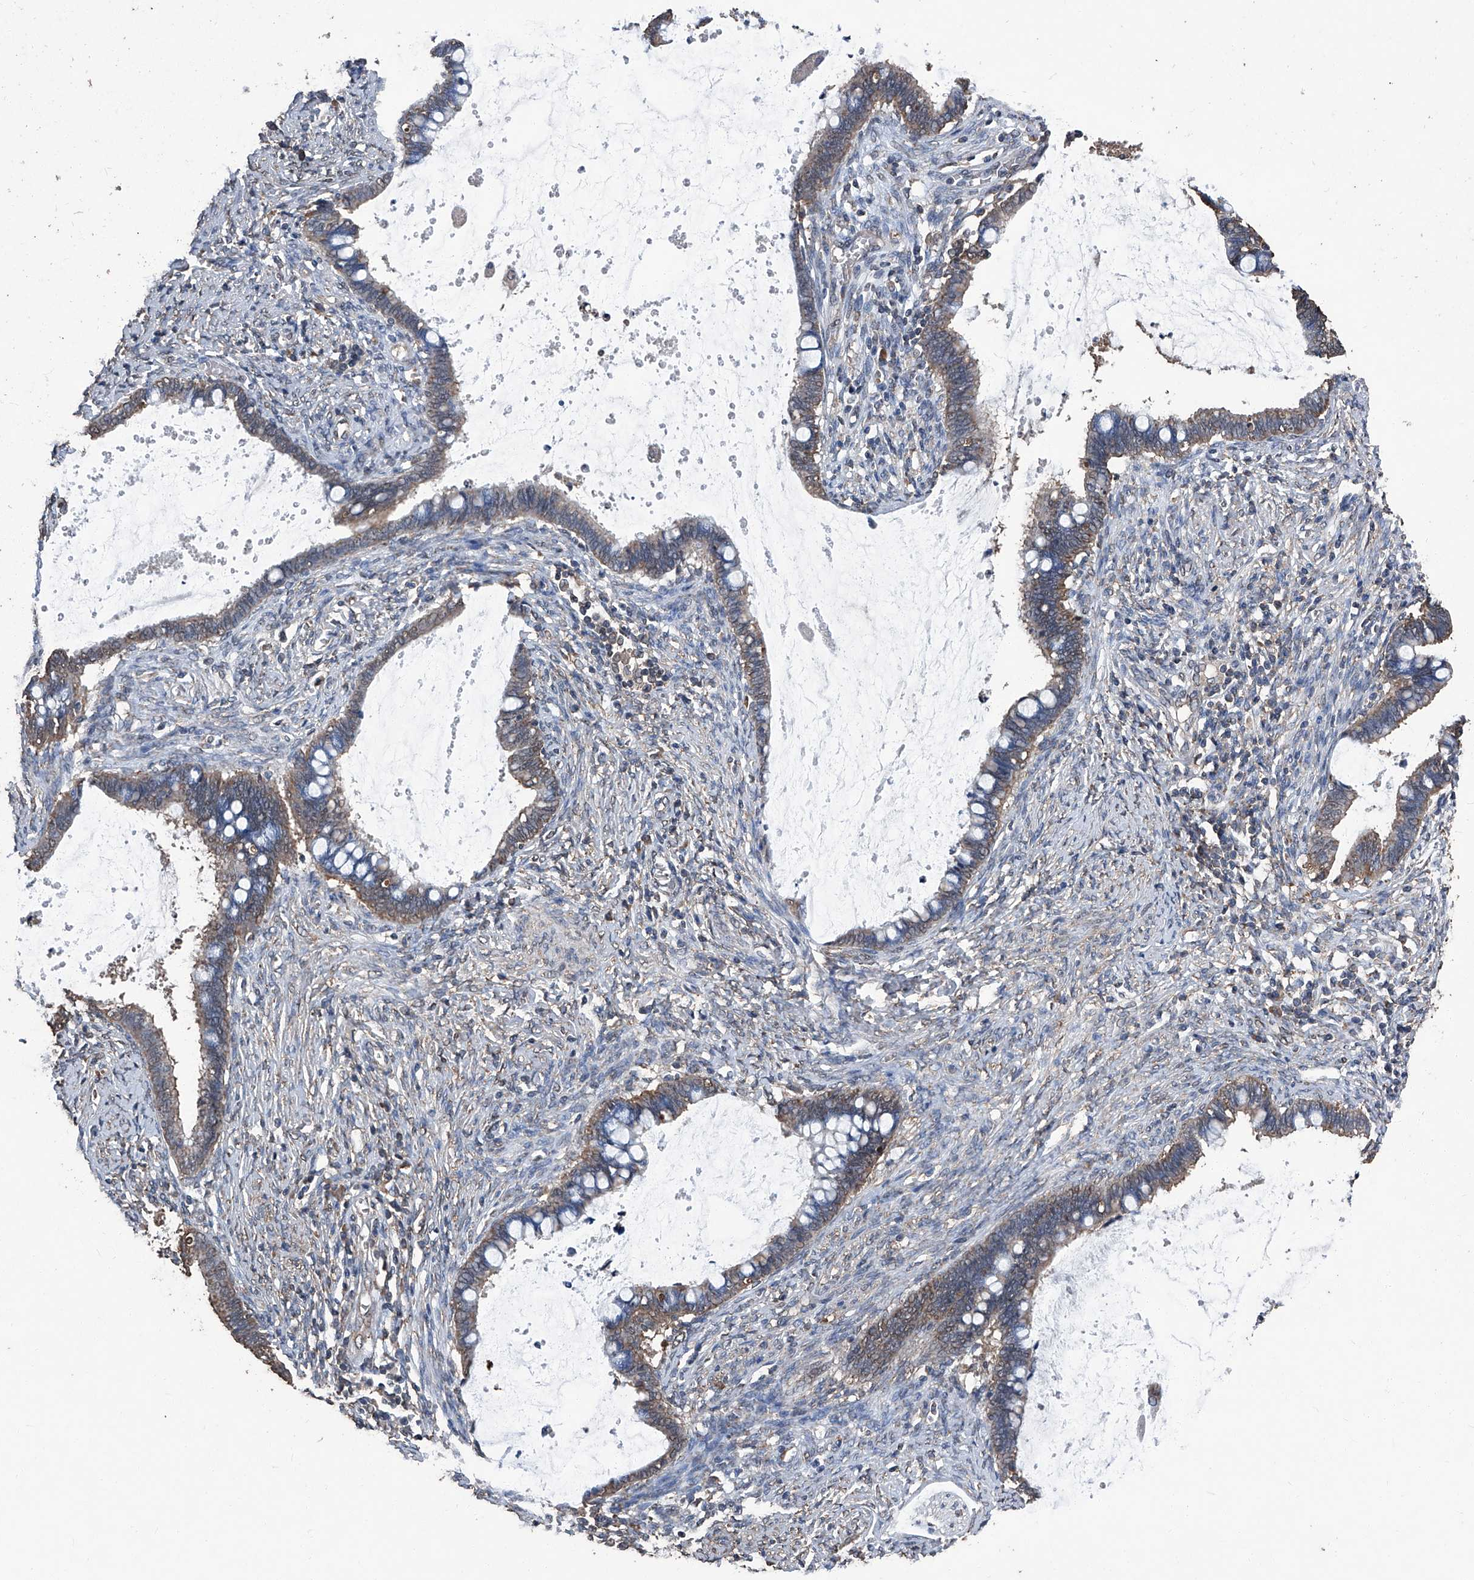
{"staining": {"intensity": "moderate", "quantity": ">75%", "location": "cytoplasmic/membranous"}, "tissue": "cervical cancer", "cell_type": "Tumor cells", "image_type": "cancer", "snomed": [{"axis": "morphology", "description": "Adenocarcinoma, NOS"}, {"axis": "topography", "description": "Cervix"}], "caption": "Protein analysis of cervical cancer tissue demonstrates moderate cytoplasmic/membranous expression in about >75% of tumor cells.", "gene": "STARD7", "patient": {"sex": "female", "age": 44}}